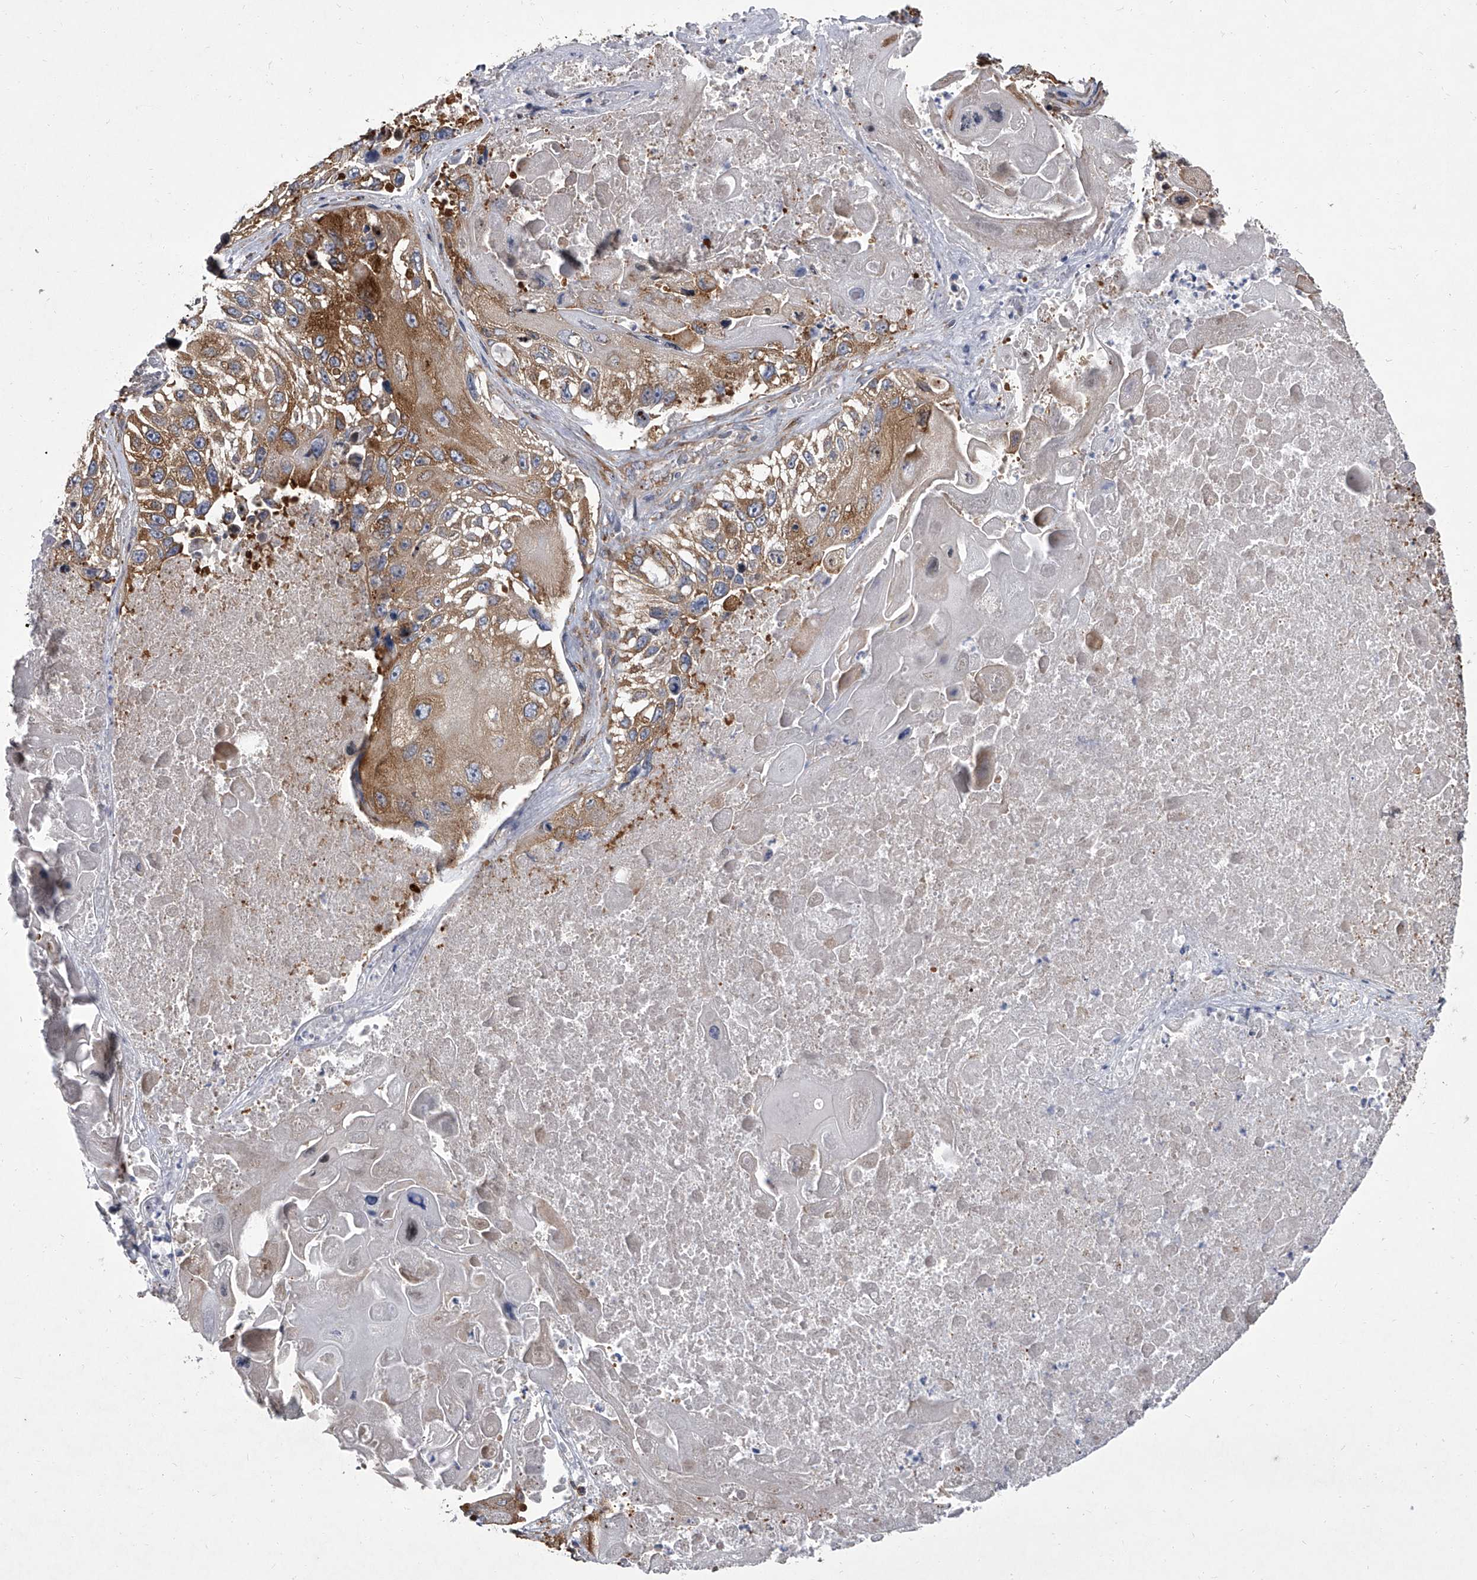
{"staining": {"intensity": "moderate", "quantity": ">75%", "location": "cytoplasmic/membranous"}, "tissue": "lung cancer", "cell_type": "Tumor cells", "image_type": "cancer", "snomed": [{"axis": "morphology", "description": "Squamous cell carcinoma, NOS"}, {"axis": "topography", "description": "Lung"}], "caption": "Squamous cell carcinoma (lung) stained with DAB immunohistochemistry exhibits medium levels of moderate cytoplasmic/membranous expression in about >75% of tumor cells. The protein of interest is shown in brown color, while the nuclei are stained blue.", "gene": "EIF2S2", "patient": {"sex": "male", "age": 61}}